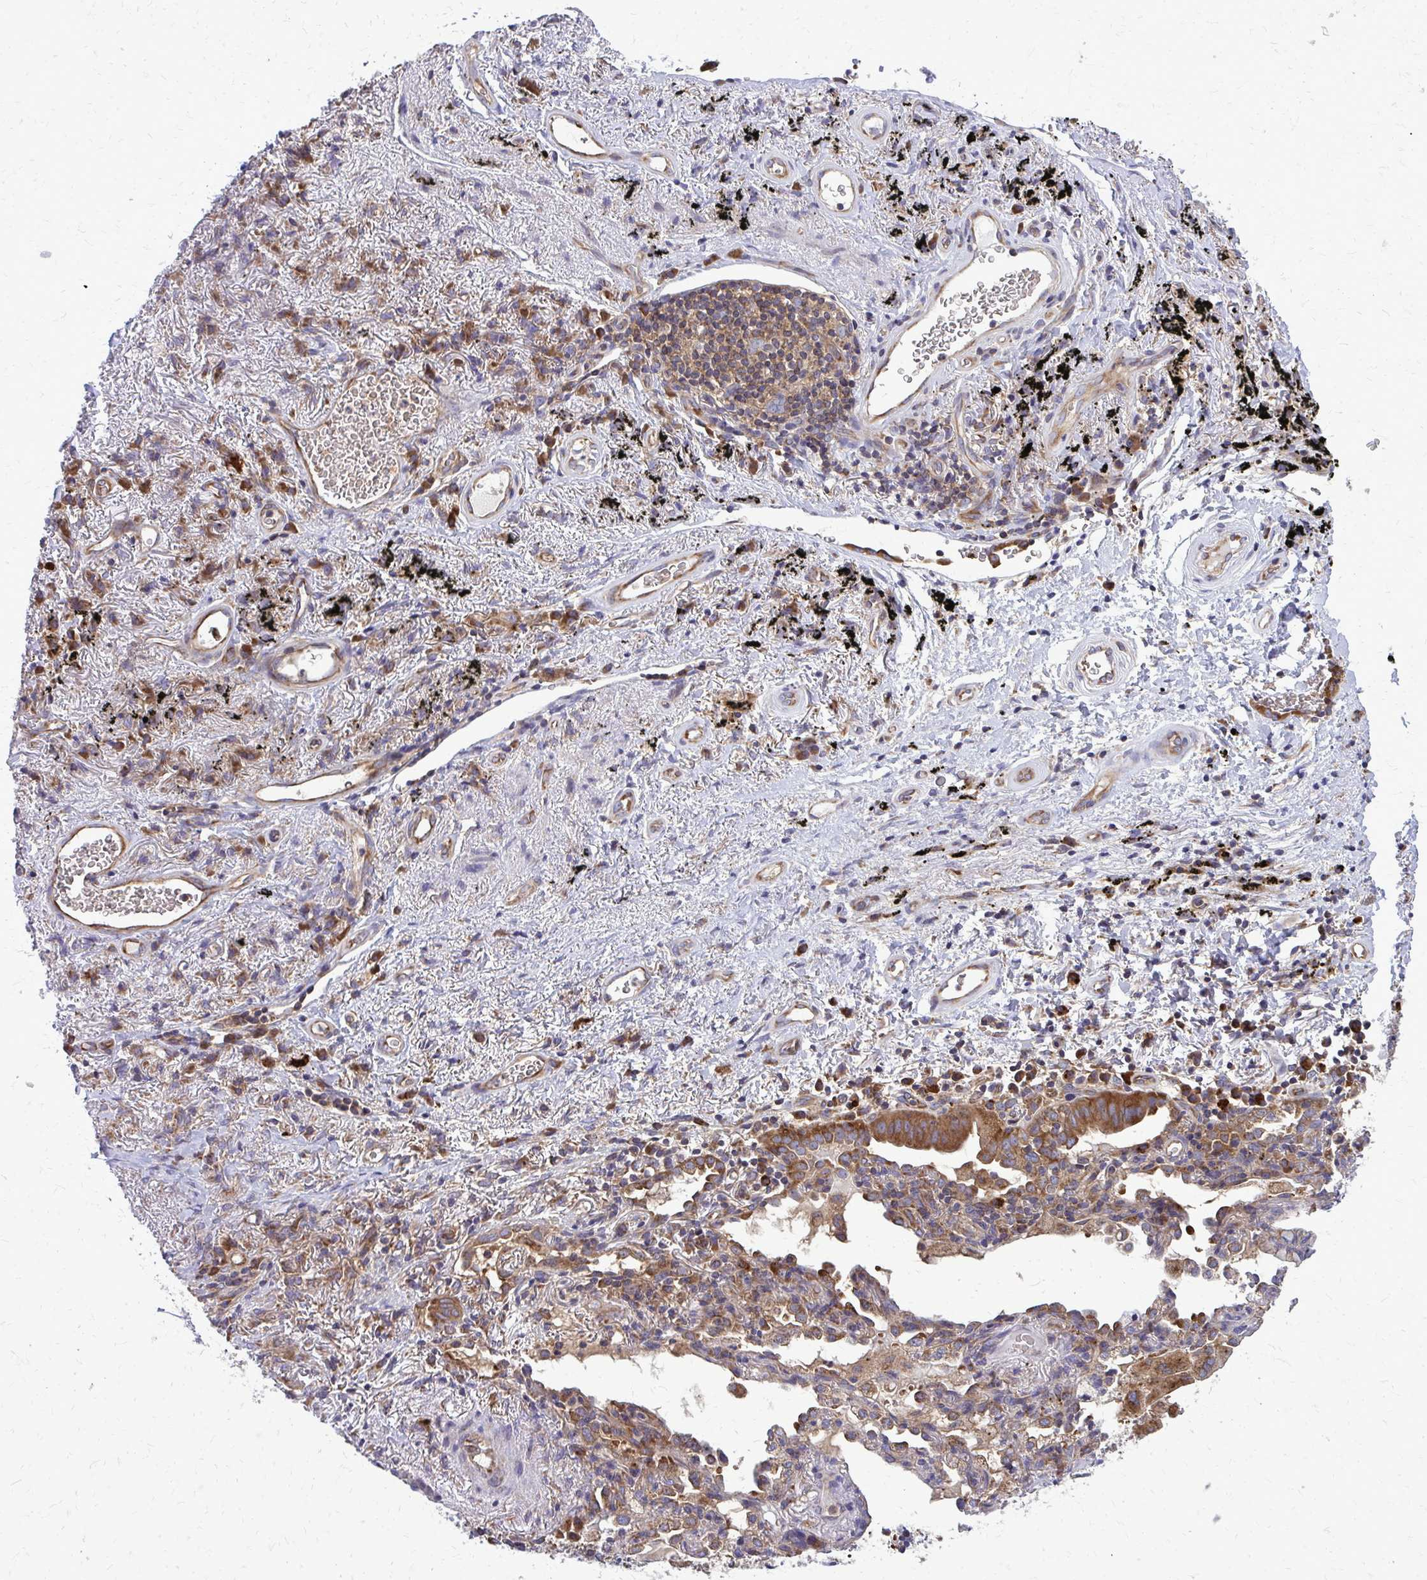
{"staining": {"intensity": "moderate", "quantity": ">75%", "location": "cytoplasmic/membranous"}, "tissue": "lung cancer", "cell_type": "Tumor cells", "image_type": "cancer", "snomed": [{"axis": "morphology", "description": "Adenocarcinoma, NOS"}, {"axis": "topography", "description": "Lung"}], "caption": "Protein analysis of lung cancer tissue exhibits moderate cytoplasmic/membranous expression in approximately >75% of tumor cells. (brown staining indicates protein expression, while blue staining denotes nuclei).", "gene": "PDK4", "patient": {"sex": "male", "age": 77}}